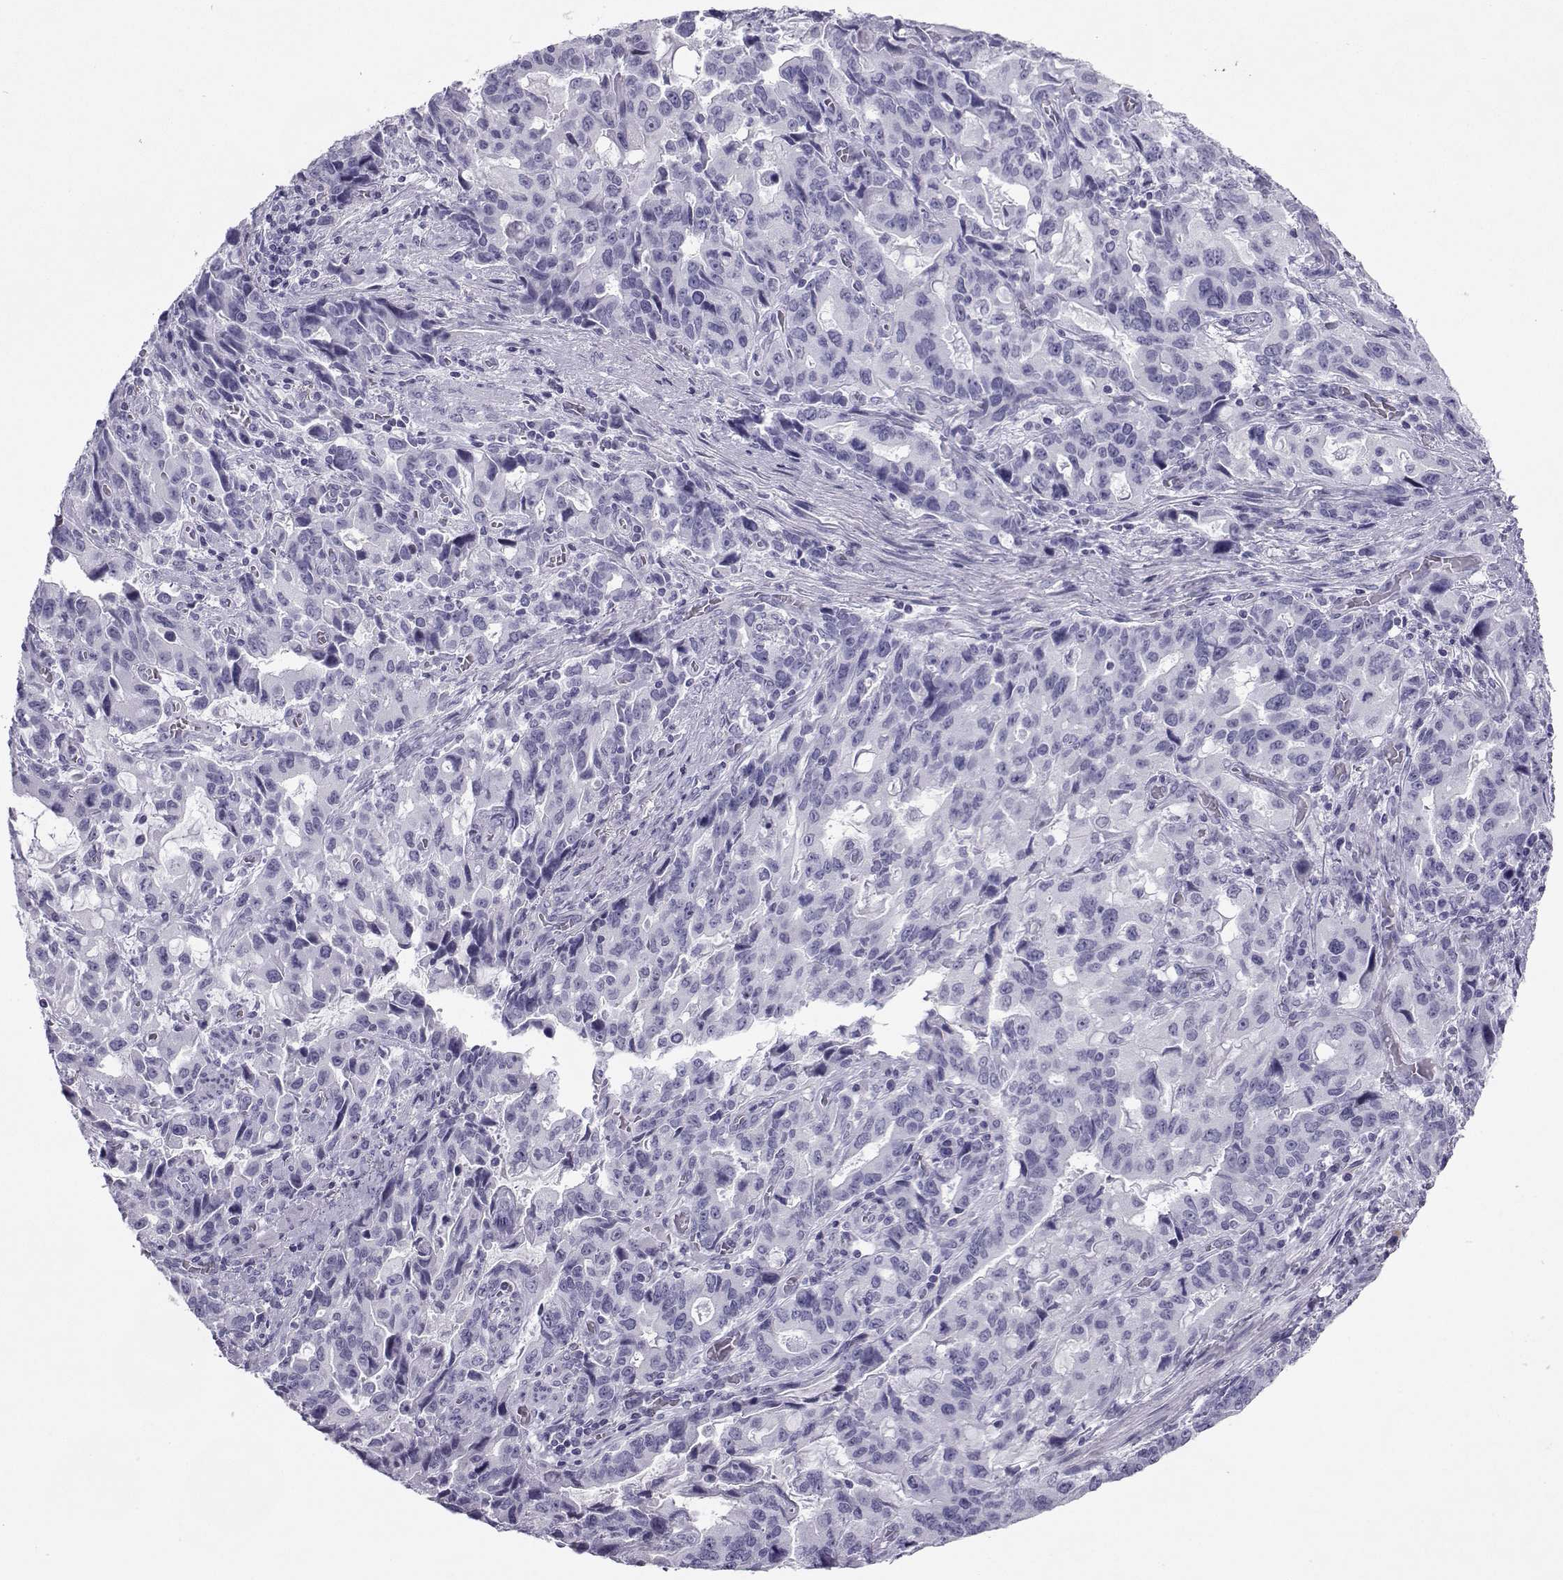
{"staining": {"intensity": "negative", "quantity": "none", "location": "none"}, "tissue": "stomach cancer", "cell_type": "Tumor cells", "image_type": "cancer", "snomed": [{"axis": "morphology", "description": "Adenocarcinoma, NOS"}, {"axis": "topography", "description": "Stomach, upper"}], "caption": "Immunohistochemical staining of stomach cancer shows no significant expression in tumor cells. Nuclei are stained in blue.", "gene": "SST", "patient": {"sex": "male", "age": 85}}